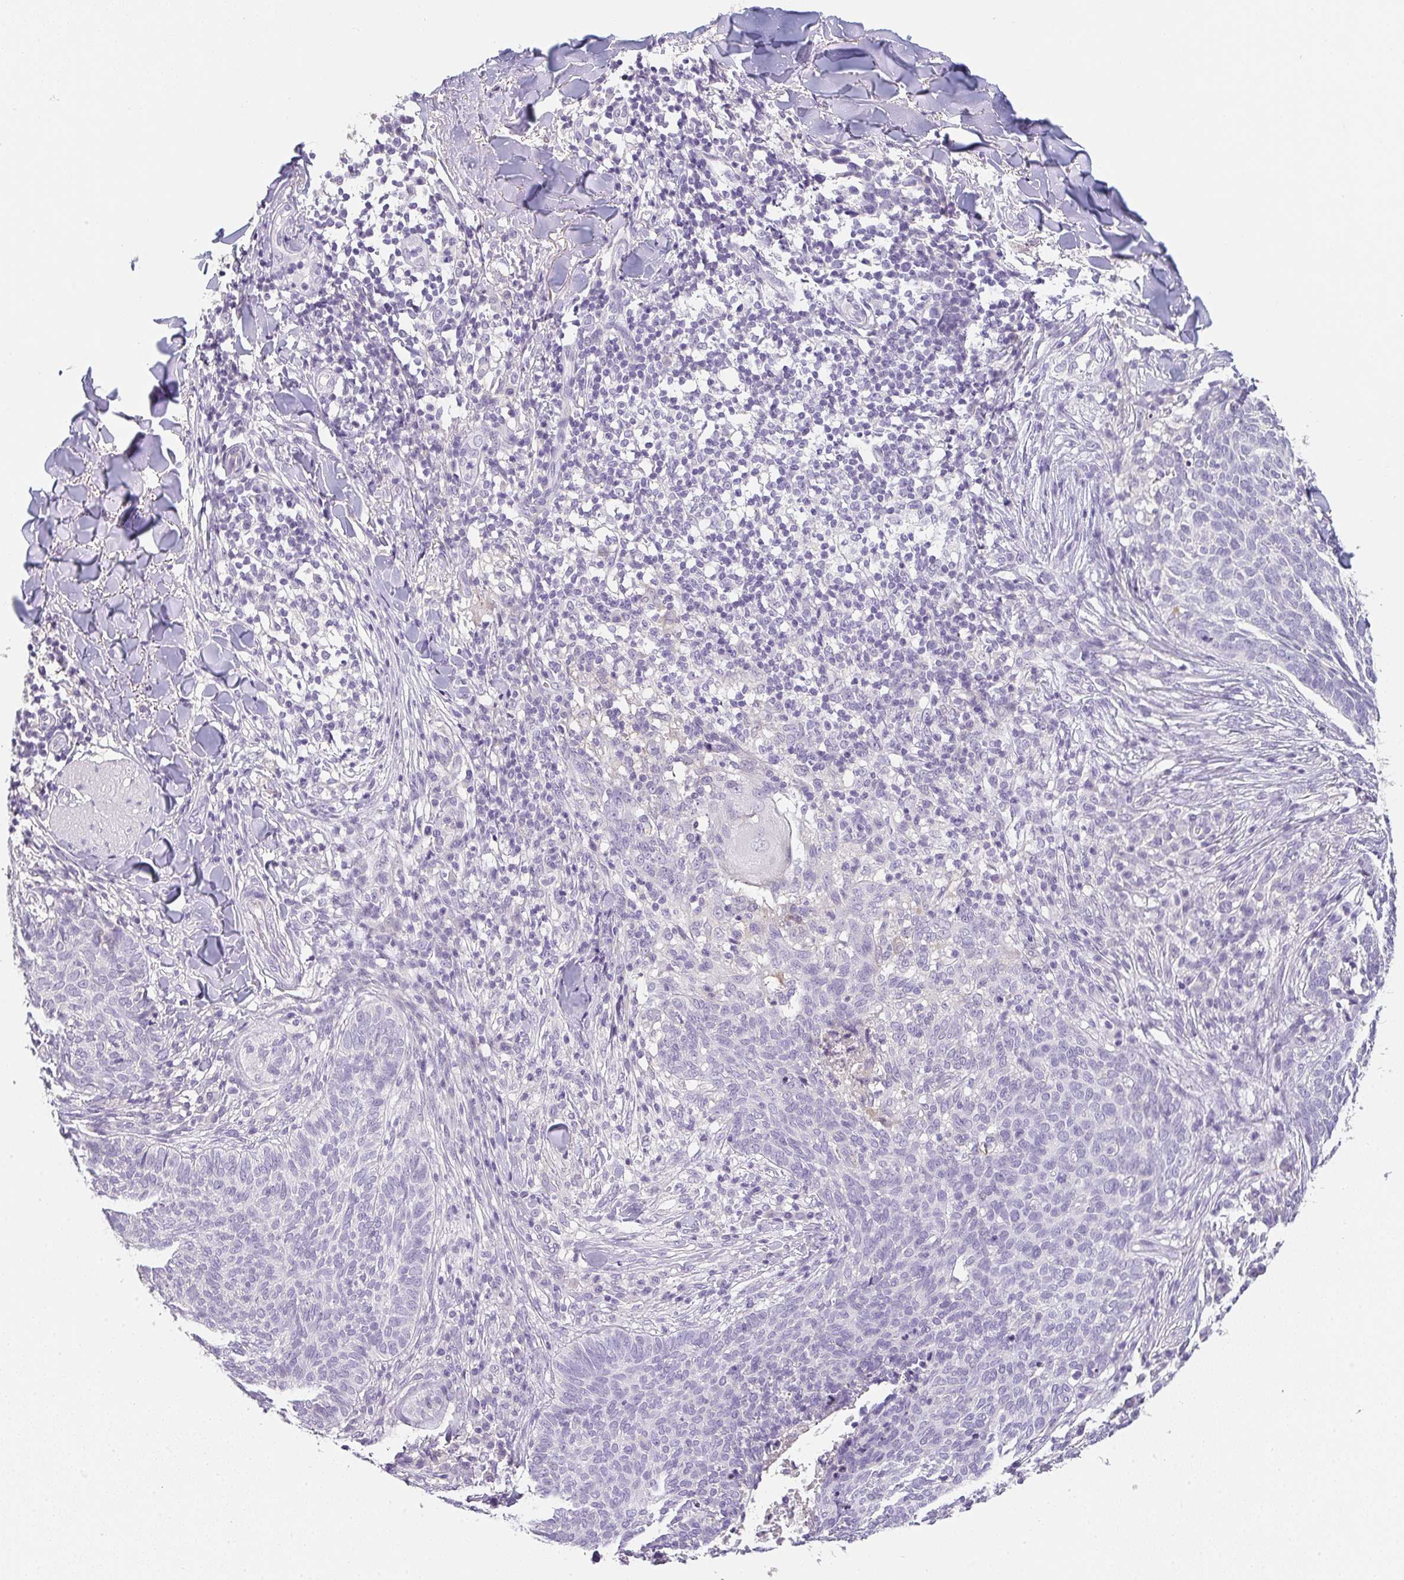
{"staining": {"intensity": "negative", "quantity": "none", "location": "none"}, "tissue": "skin cancer", "cell_type": "Tumor cells", "image_type": "cancer", "snomed": [{"axis": "morphology", "description": "Basal cell carcinoma"}, {"axis": "topography", "description": "Skin"}, {"axis": "topography", "description": "Skin of face"}], "caption": "Micrograph shows no protein staining in tumor cells of basal cell carcinoma (skin) tissue.", "gene": "C1QTNF8", "patient": {"sex": "male", "age": 56}}